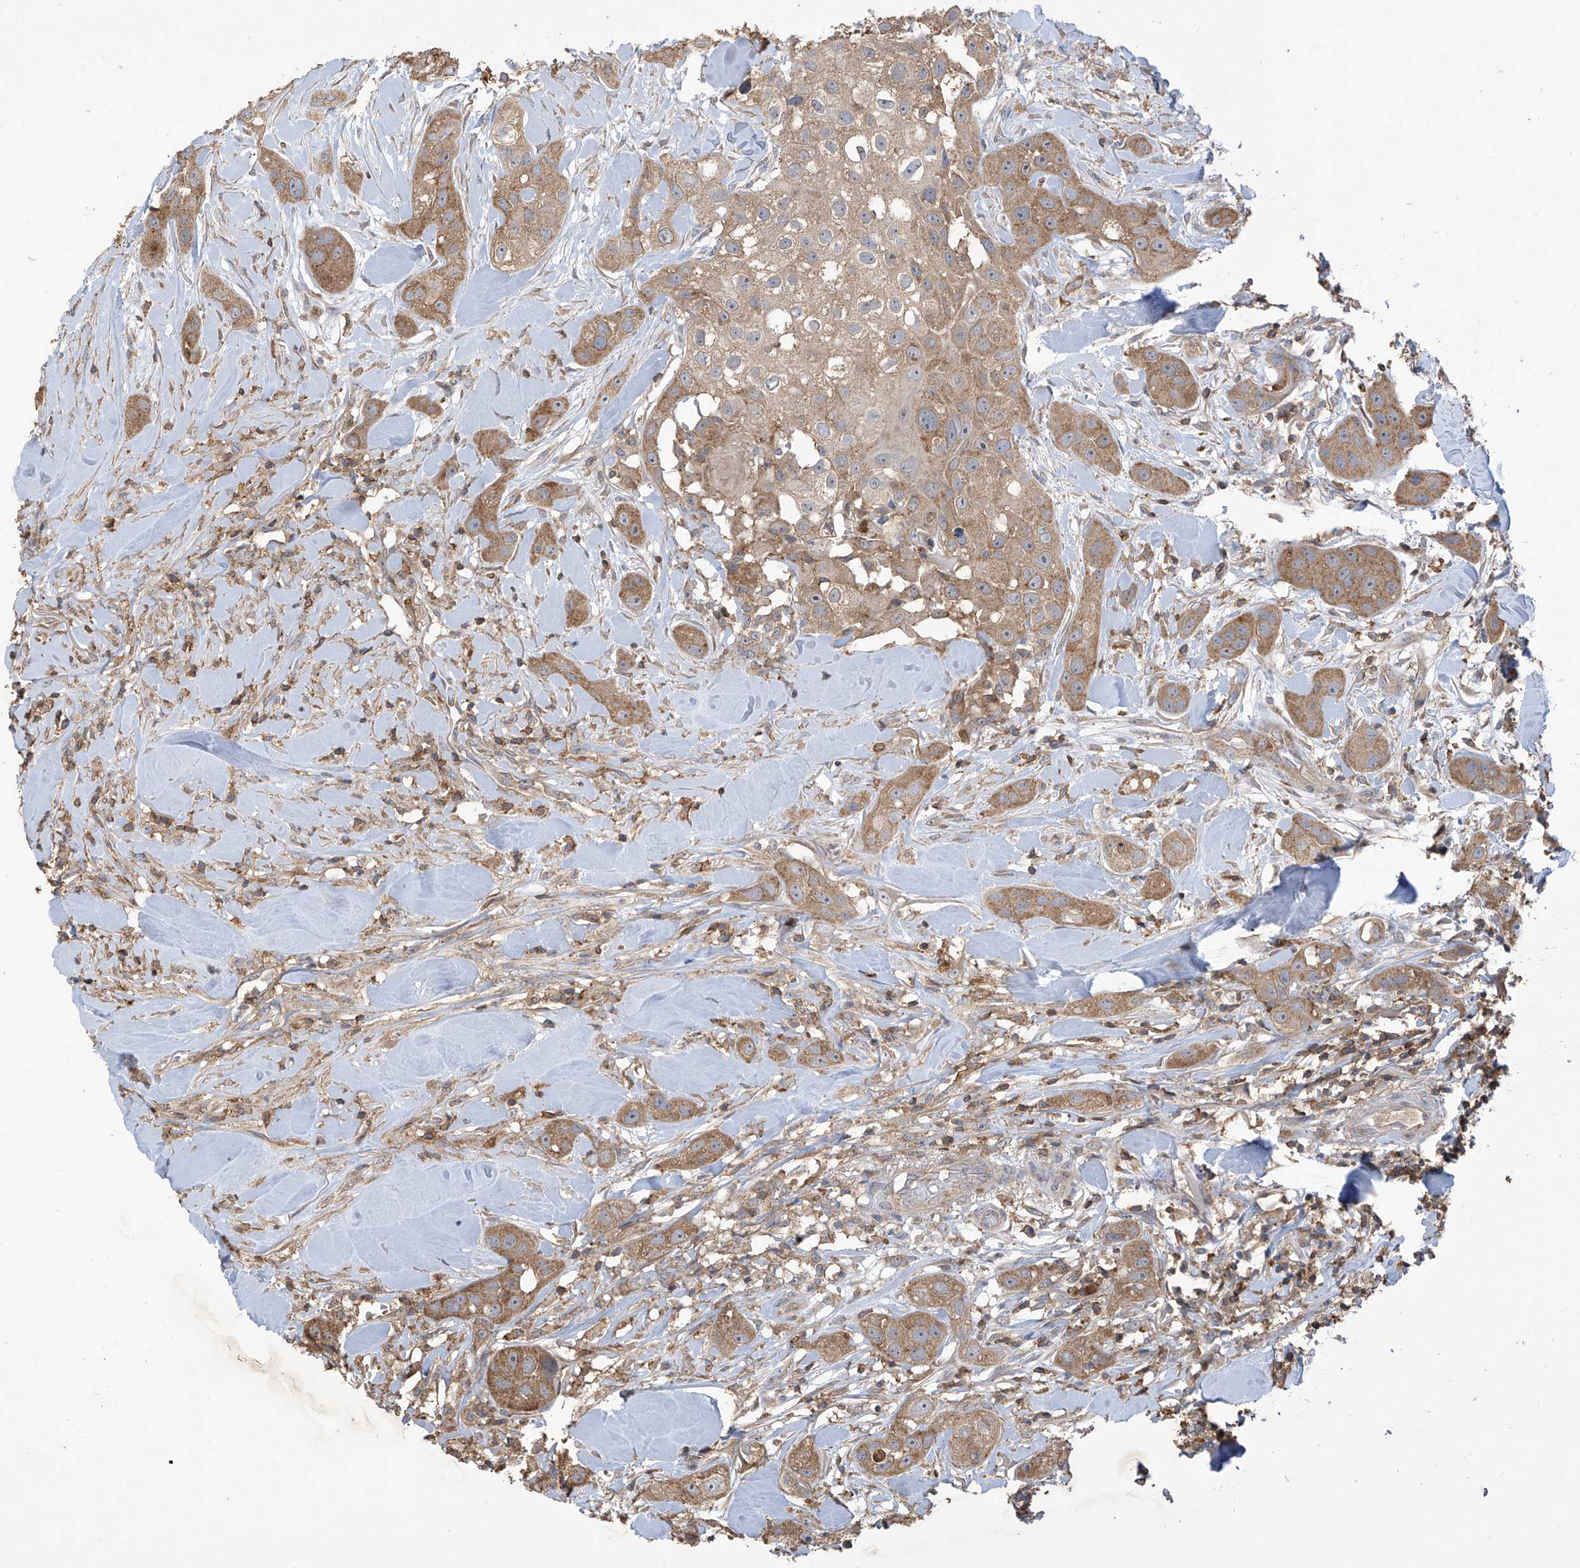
{"staining": {"intensity": "moderate", "quantity": ">75%", "location": "cytoplasmic/membranous"}, "tissue": "head and neck cancer", "cell_type": "Tumor cells", "image_type": "cancer", "snomed": [{"axis": "morphology", "description": "Normal tissue, NOS"}, {"axis": "morphology", "description": "Squamous cell carcinoma, NOS"}, {"axis": "topography", "description": "Skeletal muscle"}, {"axis": "topography", "description": "Head-Neck"}], "caption": "Head and neck cancer stained with DAB (3,3'-diaminobenzidine) immunohistochemistry (IHC) displays medium levels of moderate cytoplasmic/membranous positivity in about >75% of tumor cells.", "gene": "COX10", "patient": {"sex": "male", "age": 51}}